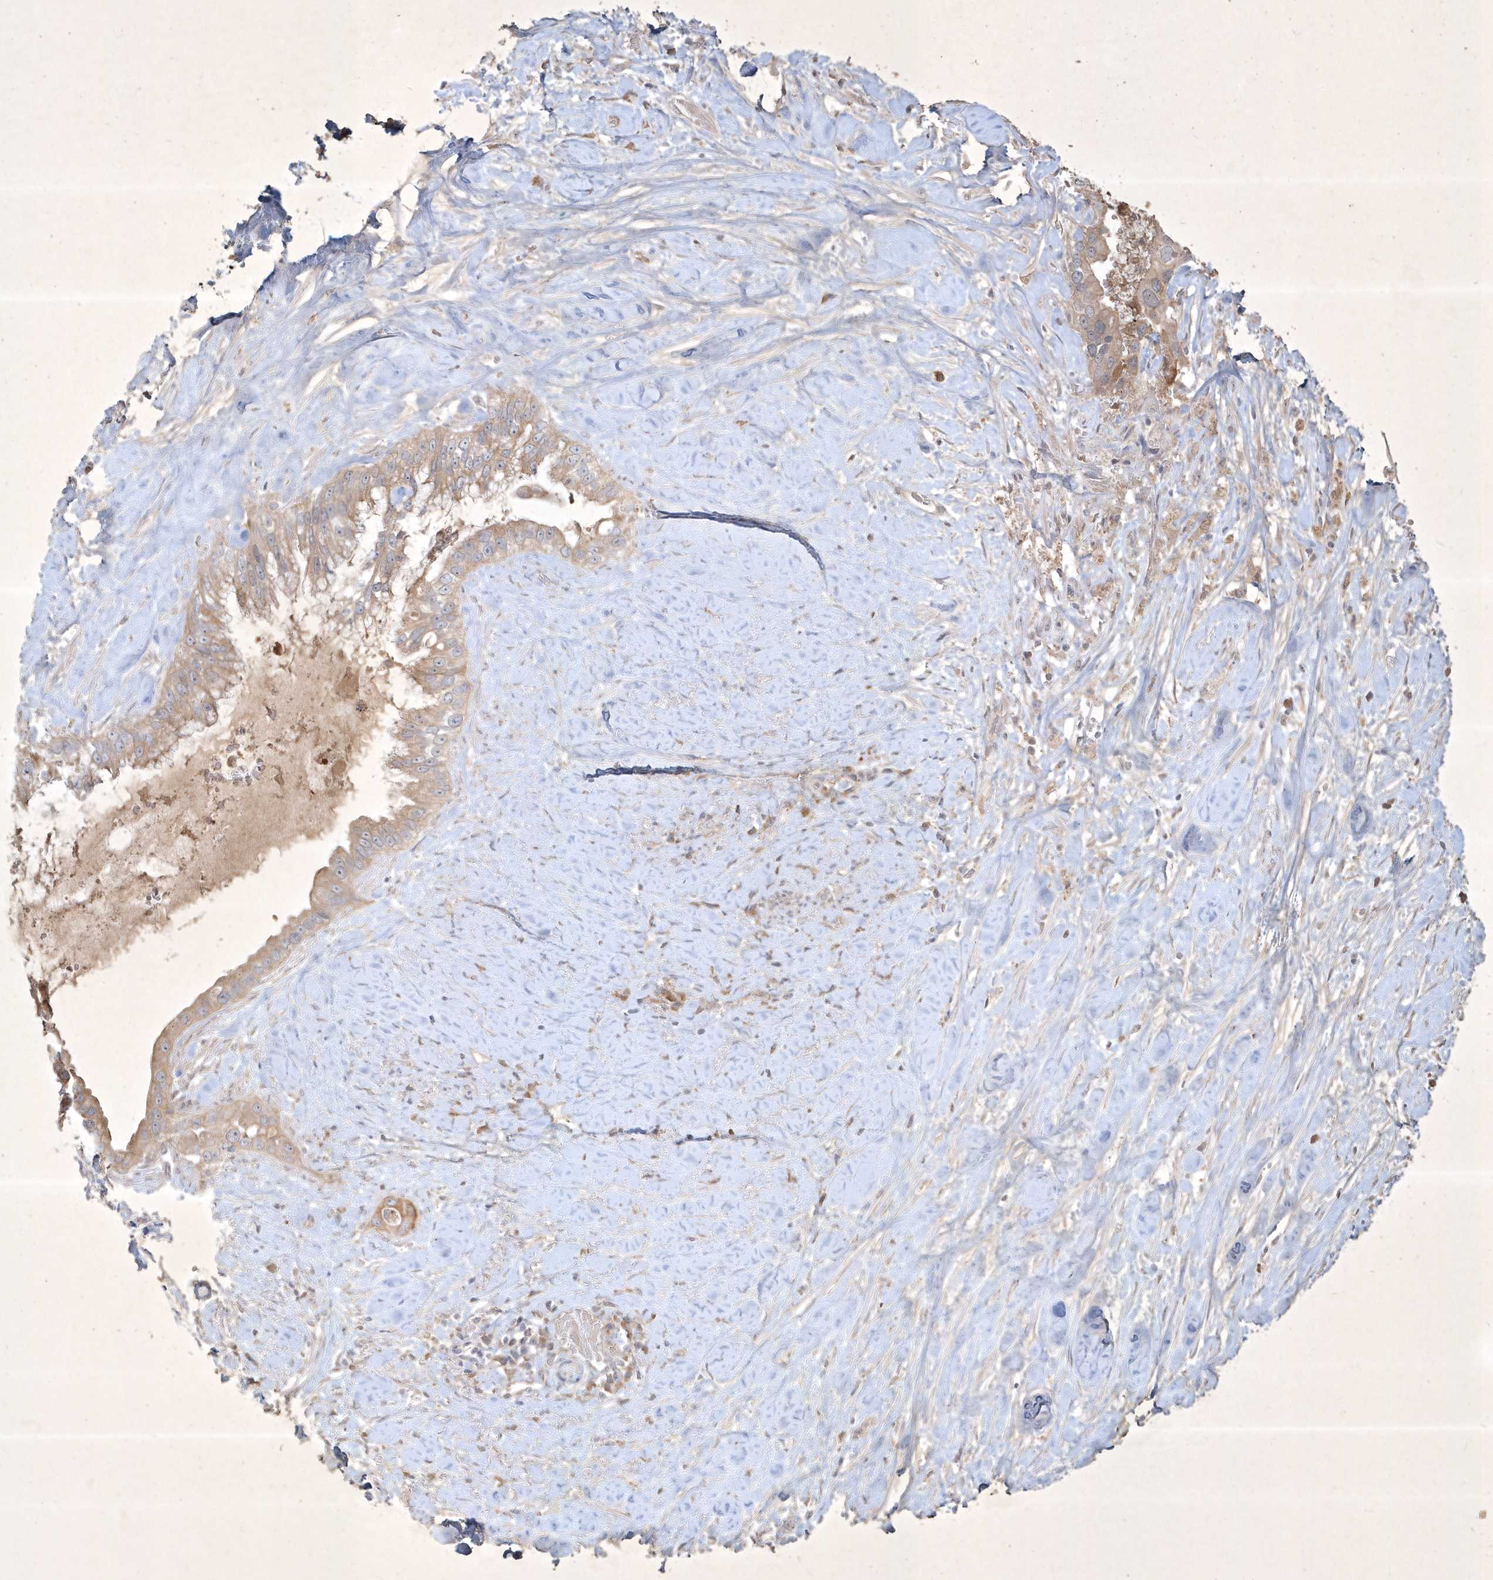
{"staining": {"intensity": "weak", "quantity": ">75%", "location": "cytoplasmic/membranous"}, "tissue": "pancreatic cancer", "cell_type": "Tumor cells", "image_type": "cancer", "snomed": [{"axis": "morphology", "description": "Inflammation, NOS"}, {"axis": "morphology", "description": "Adenocarcinoma, NOS"}, {"axis": "topography", "description": "Pancreas"}], "caption": "Protein staining by immunohistochemistry (IHC) shows weak cytoplasmic/membranous expression in approximately >75% of tumor cells in adenocarcinoma (pancreatic).", "gene": "BOD1", "patient": {"sex": "female", "age": 56}}